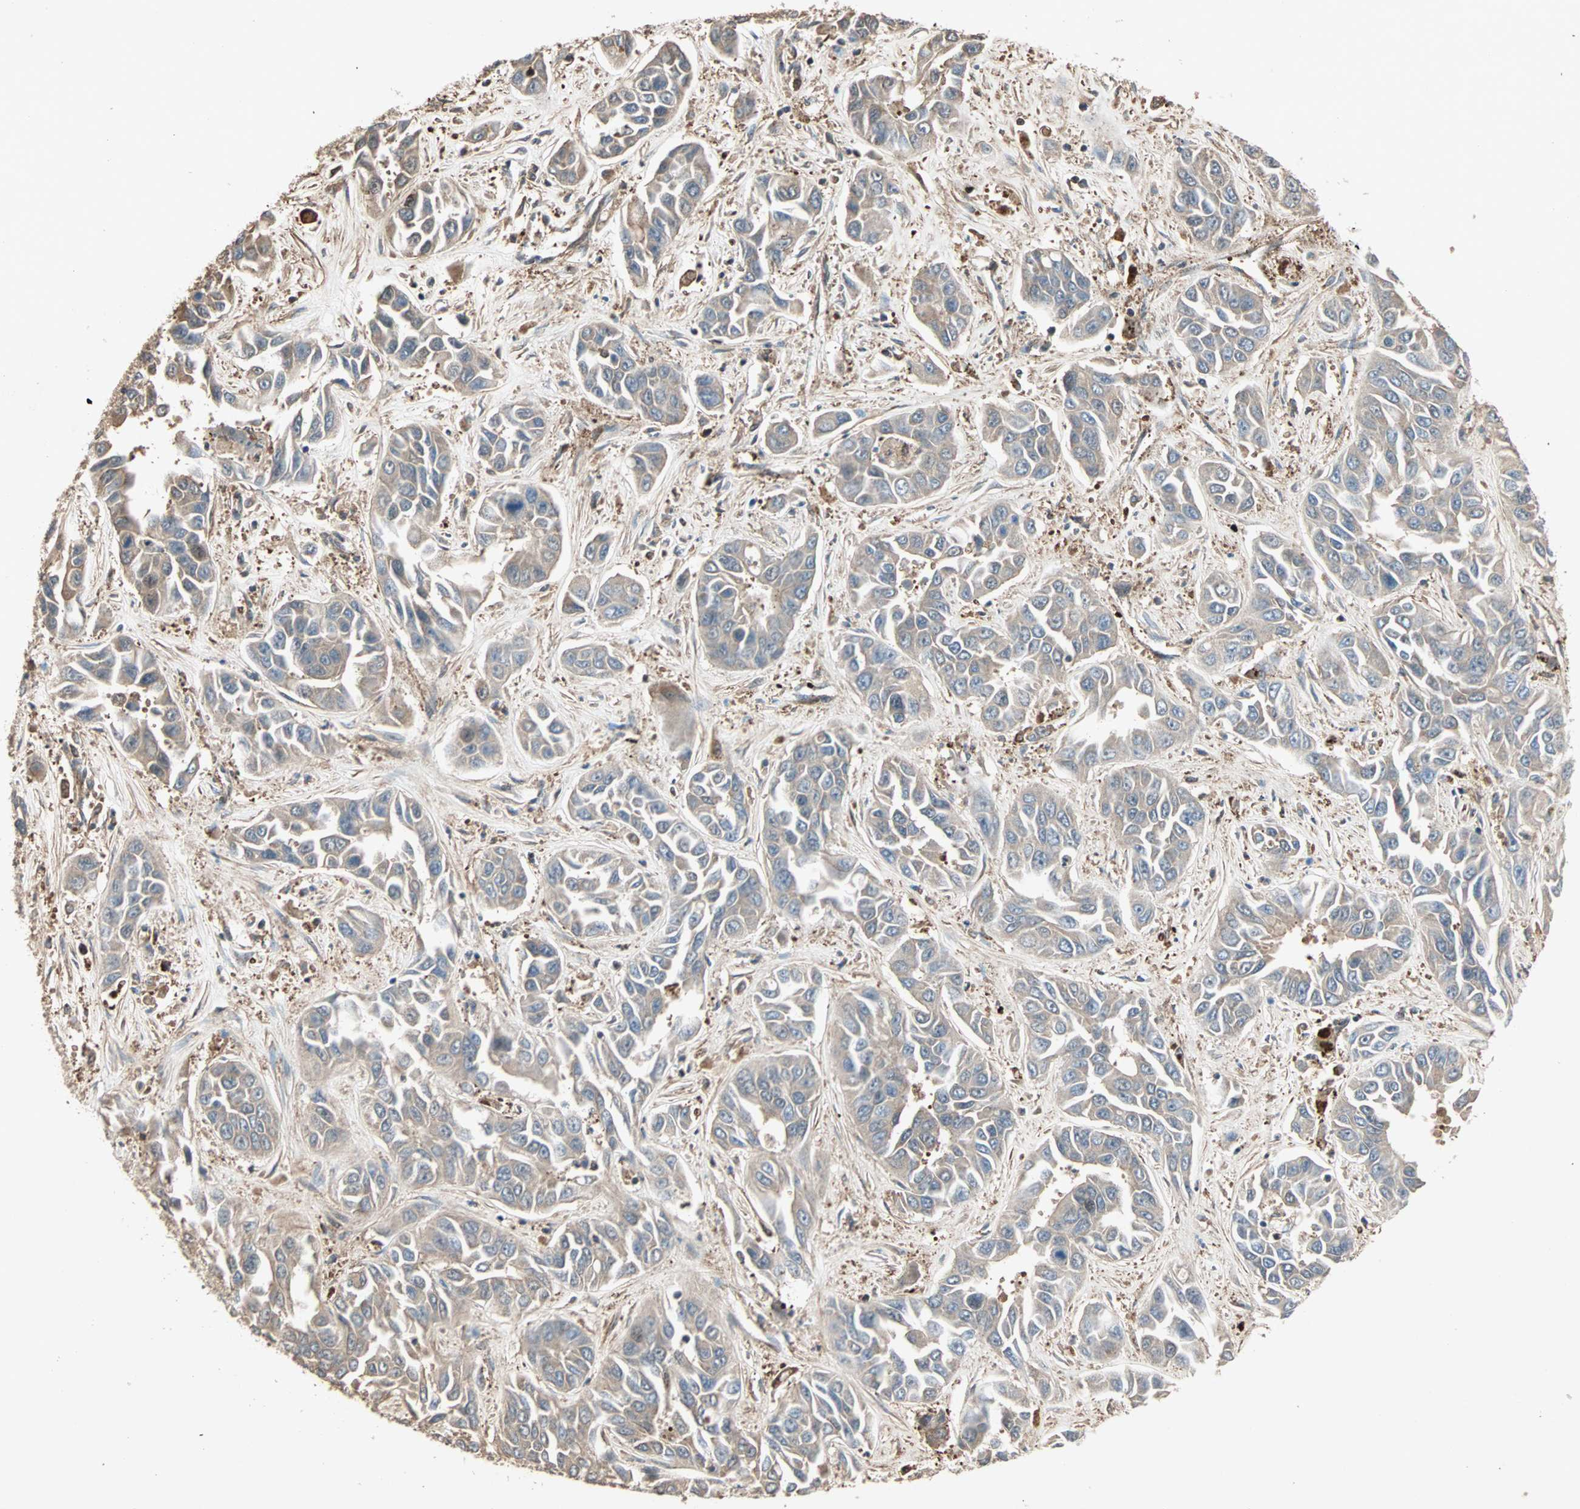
{"staining": {"intensity": "weak", "quantity": ">75%", "location": "cytoplasmic/membranous"}, "tissue": "liver cancer", "cell_type": "Tumor cells", "image_type": "cancer", "snomed": [{"axis": "morphology", "description": "Cholangiocarcinoma"}, {"axis": "topography", "description": "Liver"}], "caption": "Tumor cells exhibit low levels of weak cytoplasmic/membranous positivity in about >75% of cells in cholangiocarcinoma (liver).", "gene": "DRG2", "patient": {"sex": "female", "age": 52}}